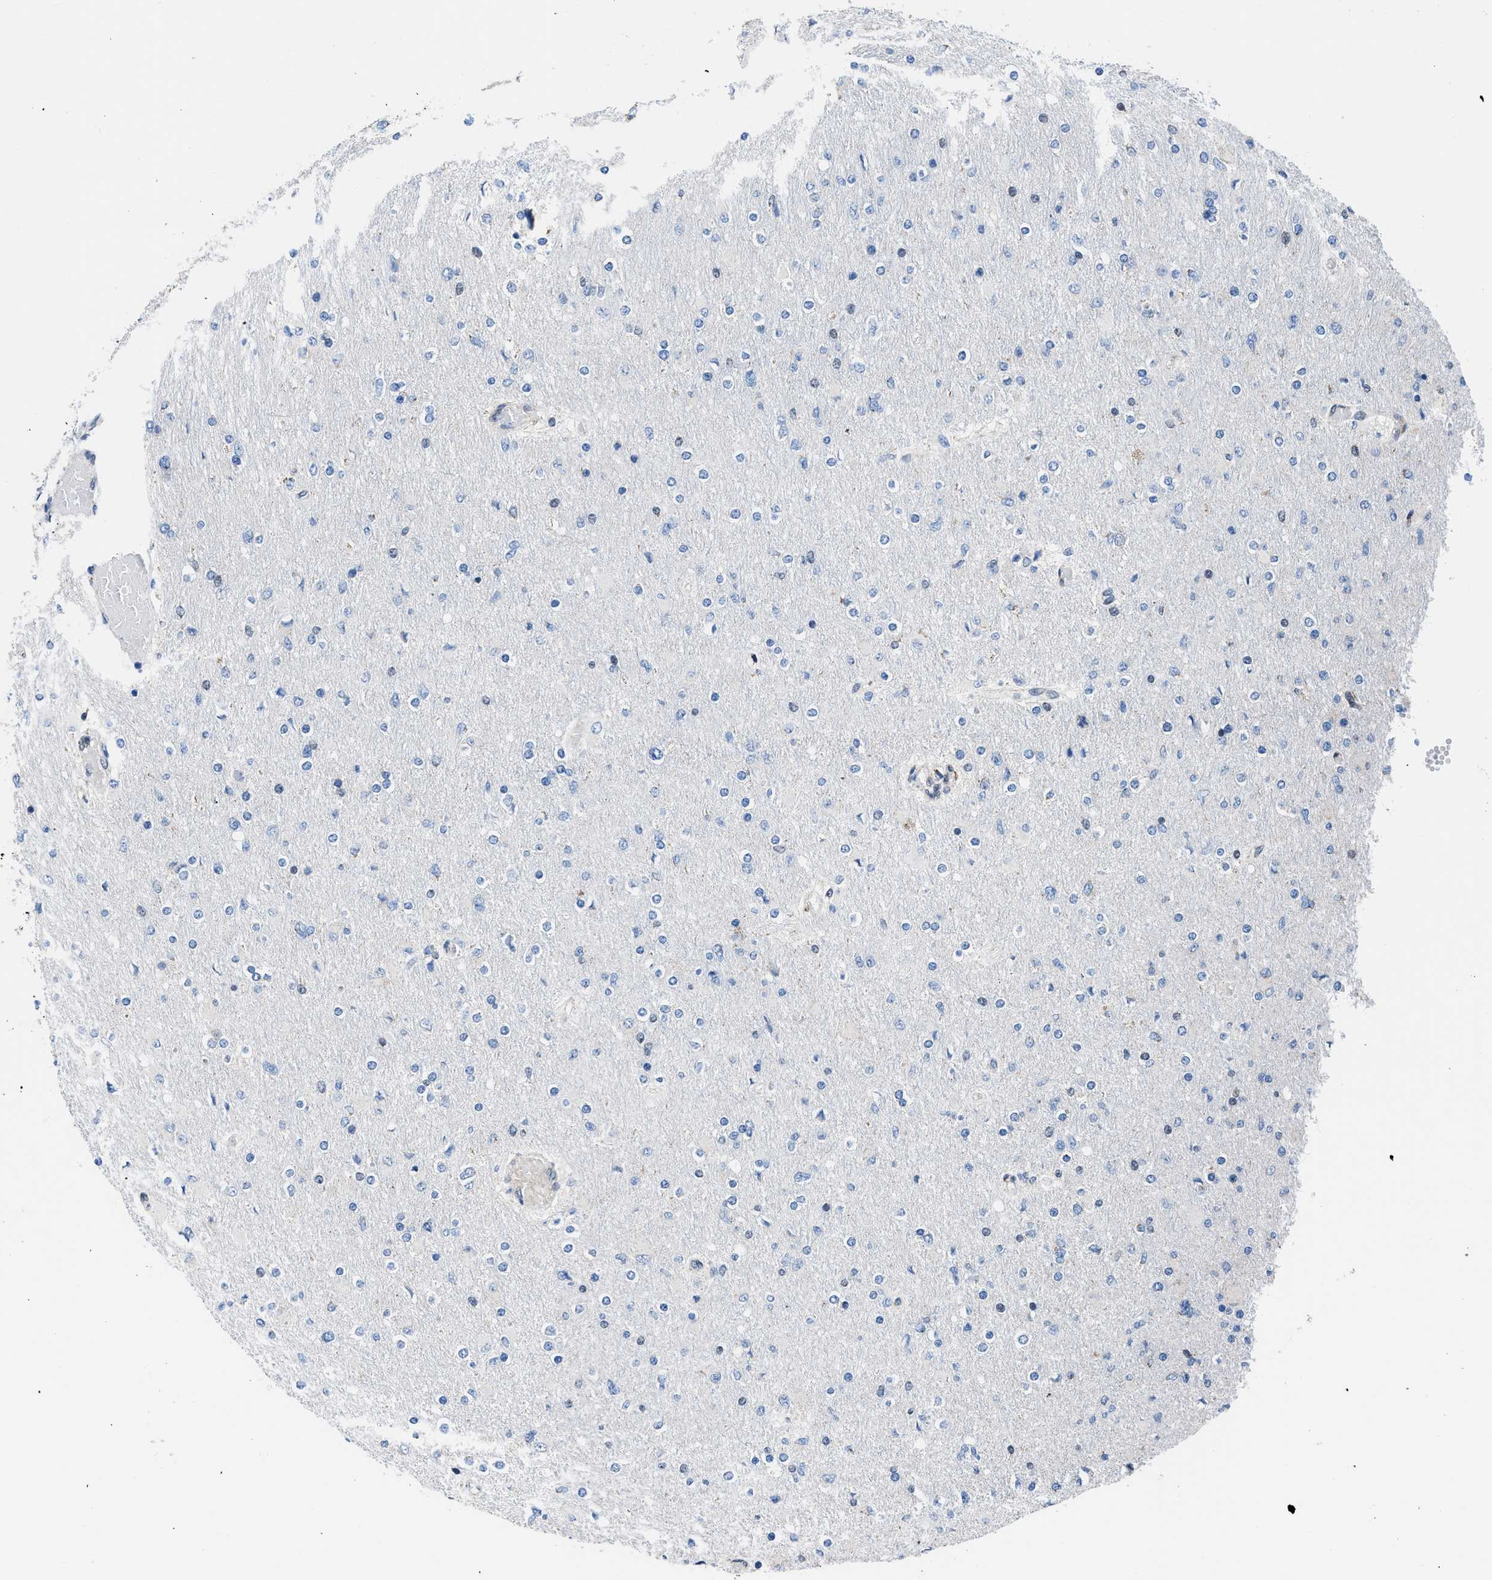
{"staining": {"intensity": "negative", "quantity": "none", "location": "none"}, "tissue": "glioma", "cell_type": "Tumor cells", "image_type": "cancer", "snomed": [{"axis": "morphology", "description": "Glioma, malignant, High grade"}, {"axis": "topography", "description": "Cerebral cortex"}], "caption": "IHC of human glioma exhibits no positivity in tumor cells.", "gene": "LMO2", "patient": {"sex": "female", "age": 36}}